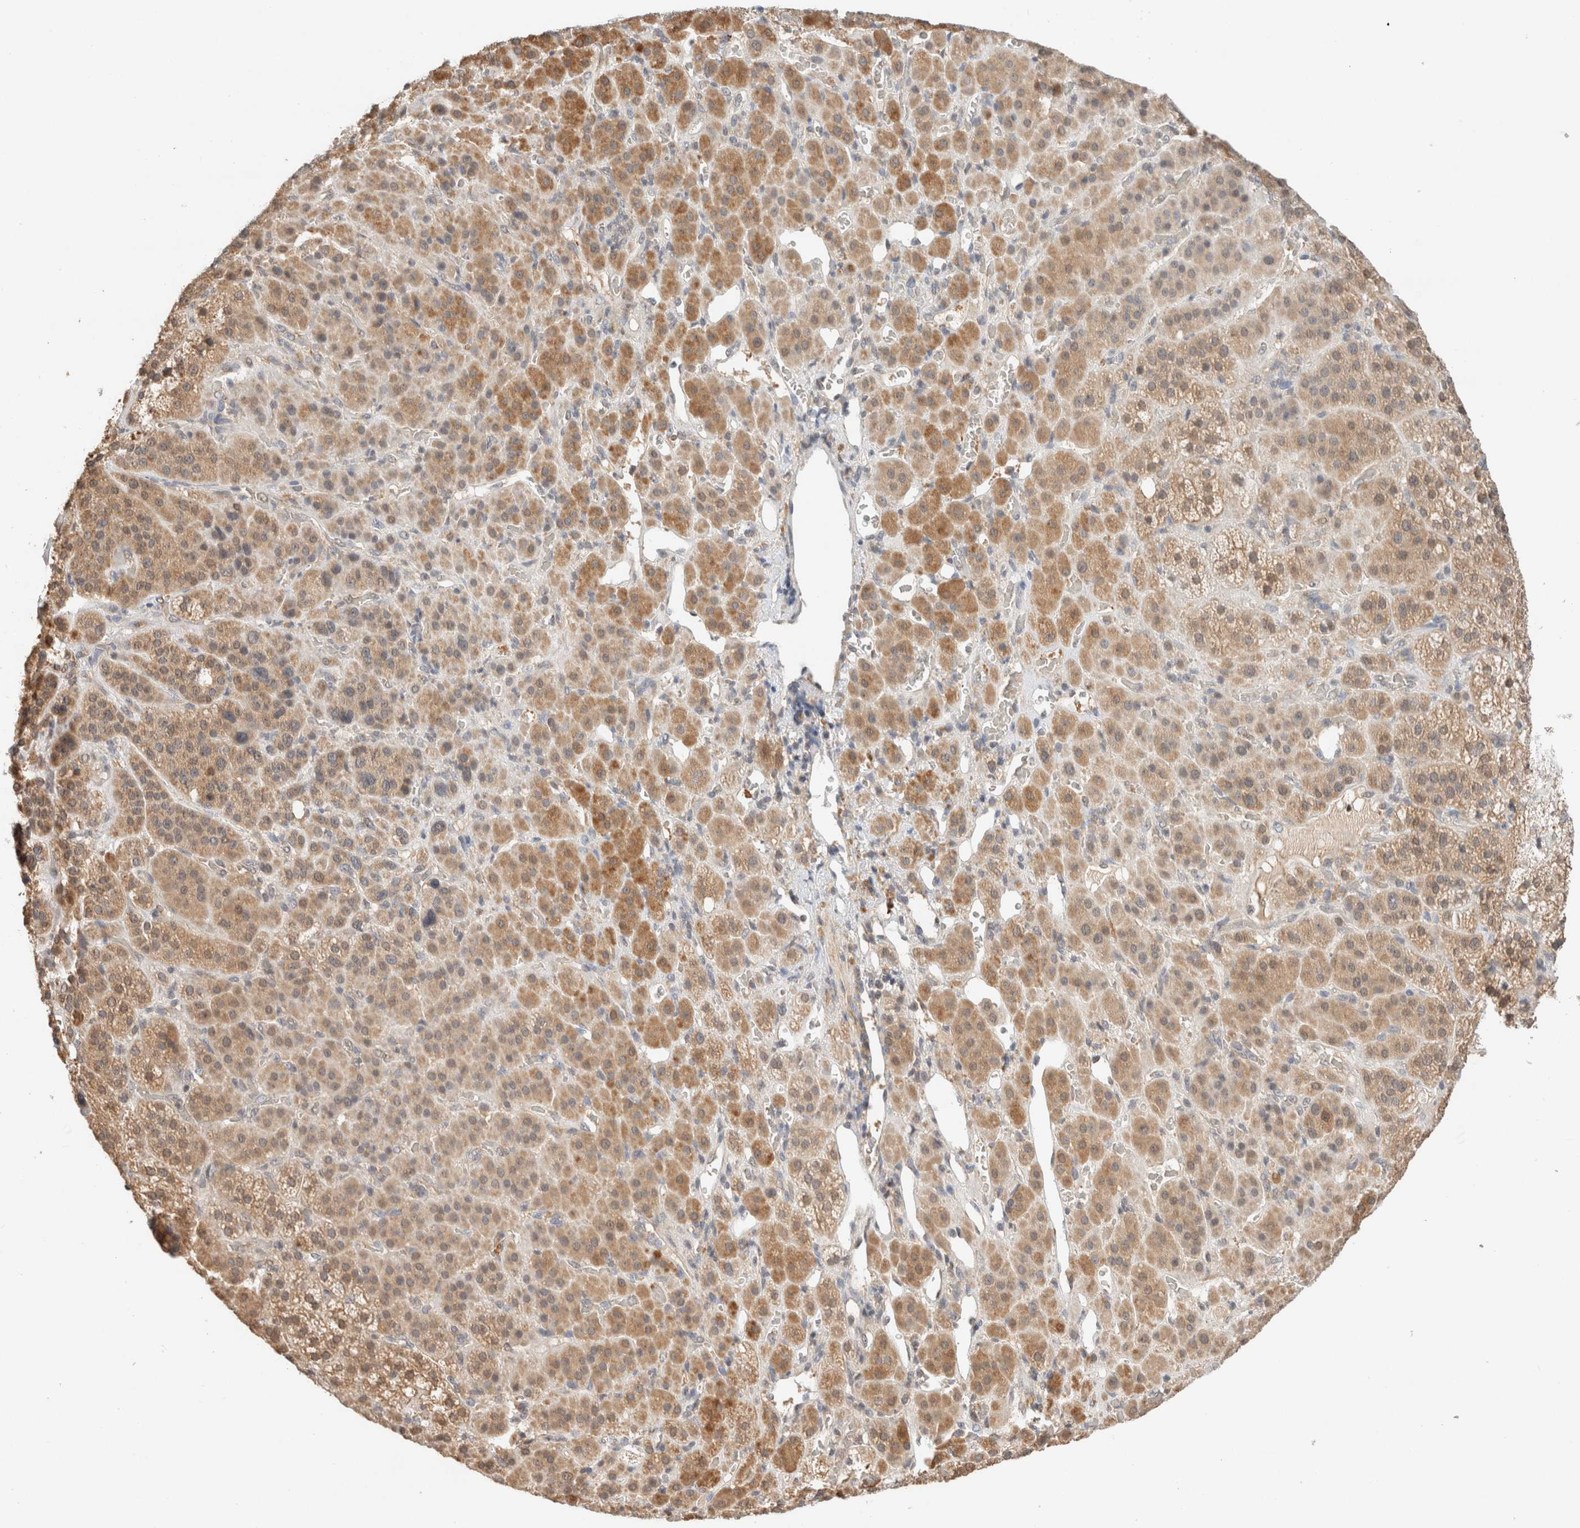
{"staining": {"intensity": "moderate", "quantity": ">75%", "location": "cytoplasmic/membranous,nuclear"}, "tissue": "adrenal gland", "cell_type": "Glandular cells", "image_type": "normal", "snomed": [{"axis": "morphology", "description": "Normal tissue, NOS"}, {"axis": "topography", "description": "Adrenal gland"}], "caption": "Approximately >75% of glandular cells in normal adrenal gland show moderate cytoplasmic/membranous,nuclear protein positivity as visualized by brown immunohistochemical staining.", "gene": "CA13", "patient": {"sex": "male", "age": 57}}